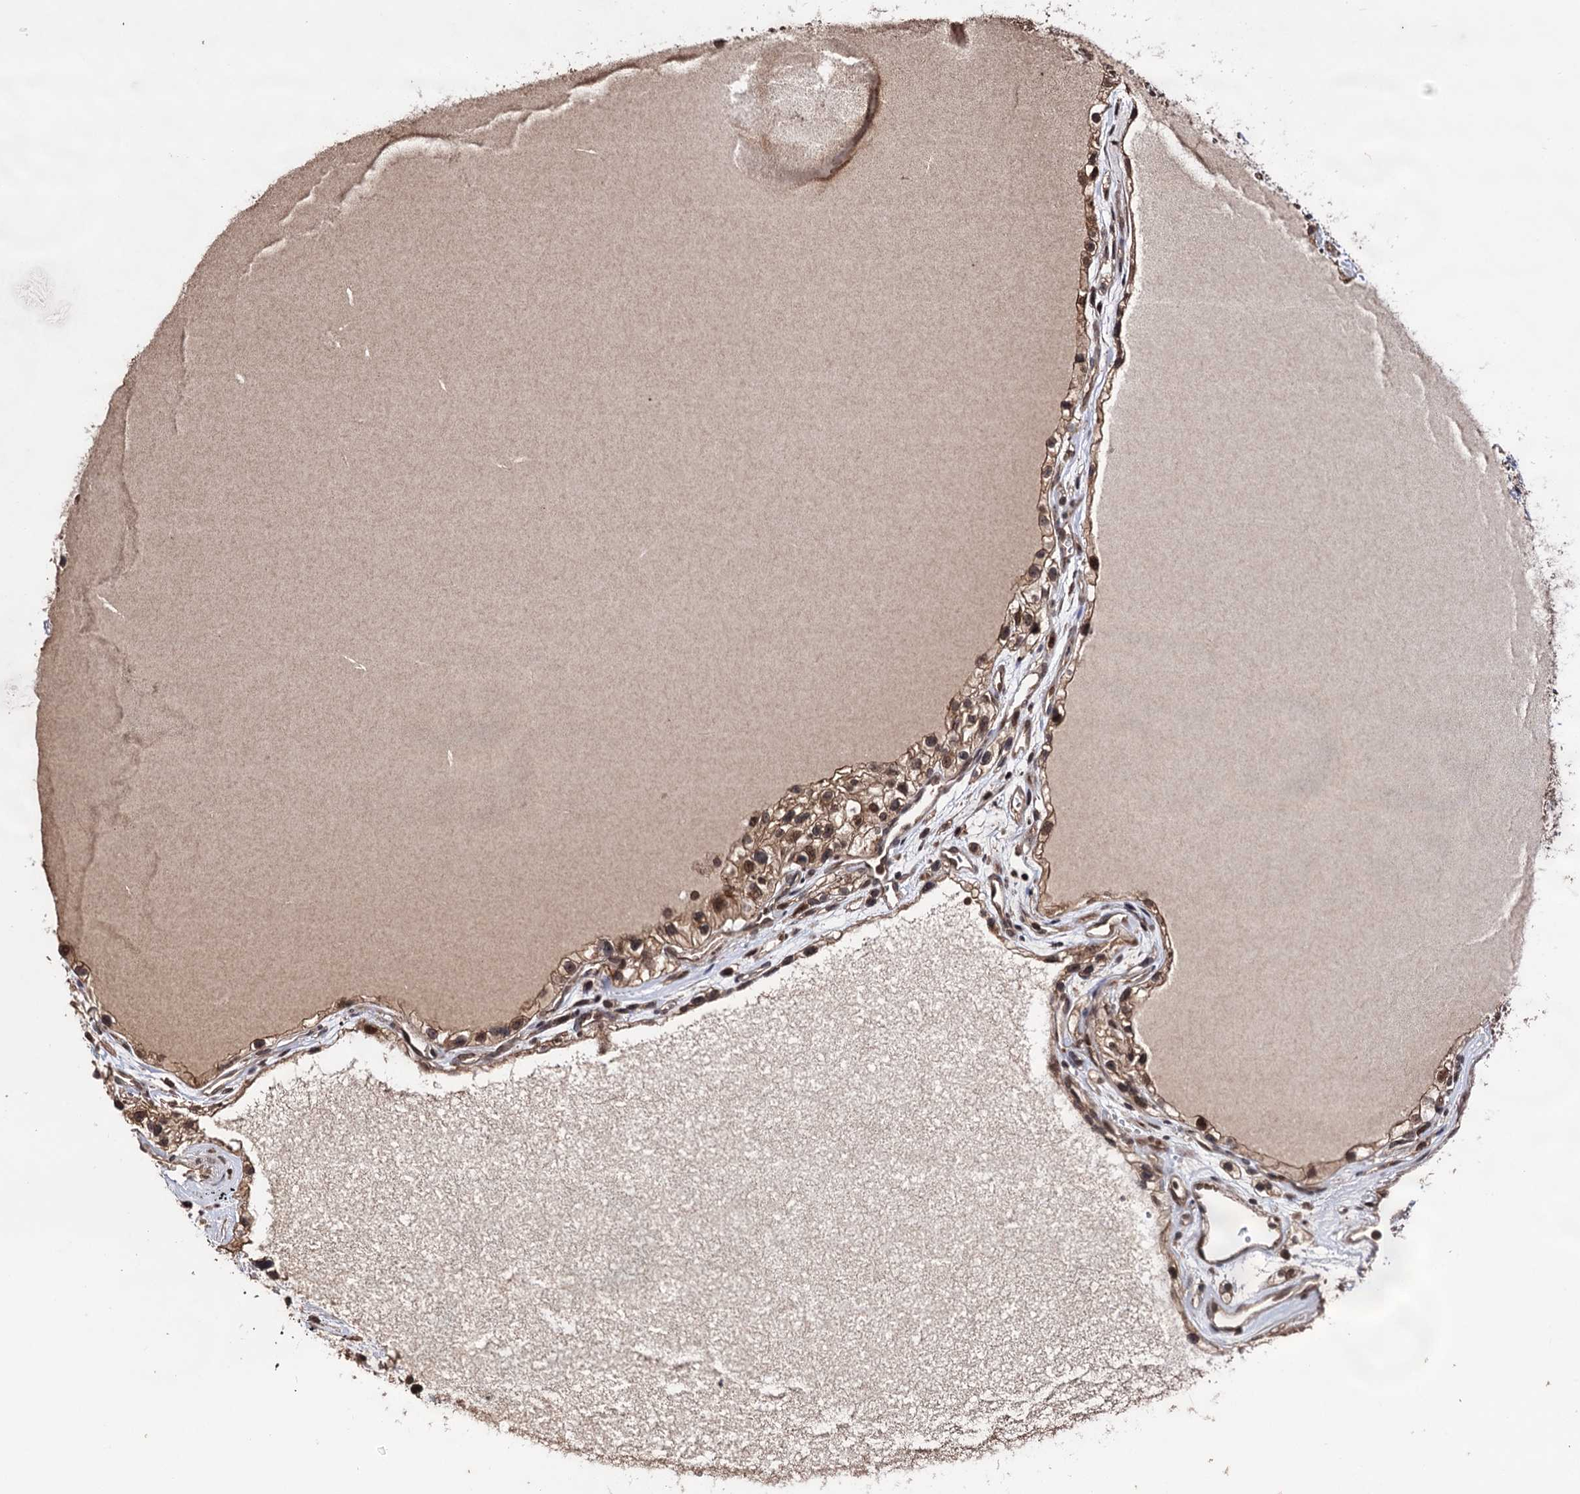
{"staining": {"intensity": "moderate", "quantity": ">75%", "location": "cytoplasmic/membranous,nuclear"}, "tissue": "renal cancer", "cell_type": "Tumor cells", "image_type": "cancer", "snomed": [{"axis": "morphology", "description": "Adenocarcinoma, NOS"}, {"axis": "topography", "description": "Kidney"}], "caption": "Protein staining of renal cancer tissue shows moderate cytoplasmic/membranous and nuclear staining in approximately >75% of tumor cells. (IHC, brightfield microscopy, high magnification).", "gene": "KLF5", "patient": {"sex": "female", "age": 57}}